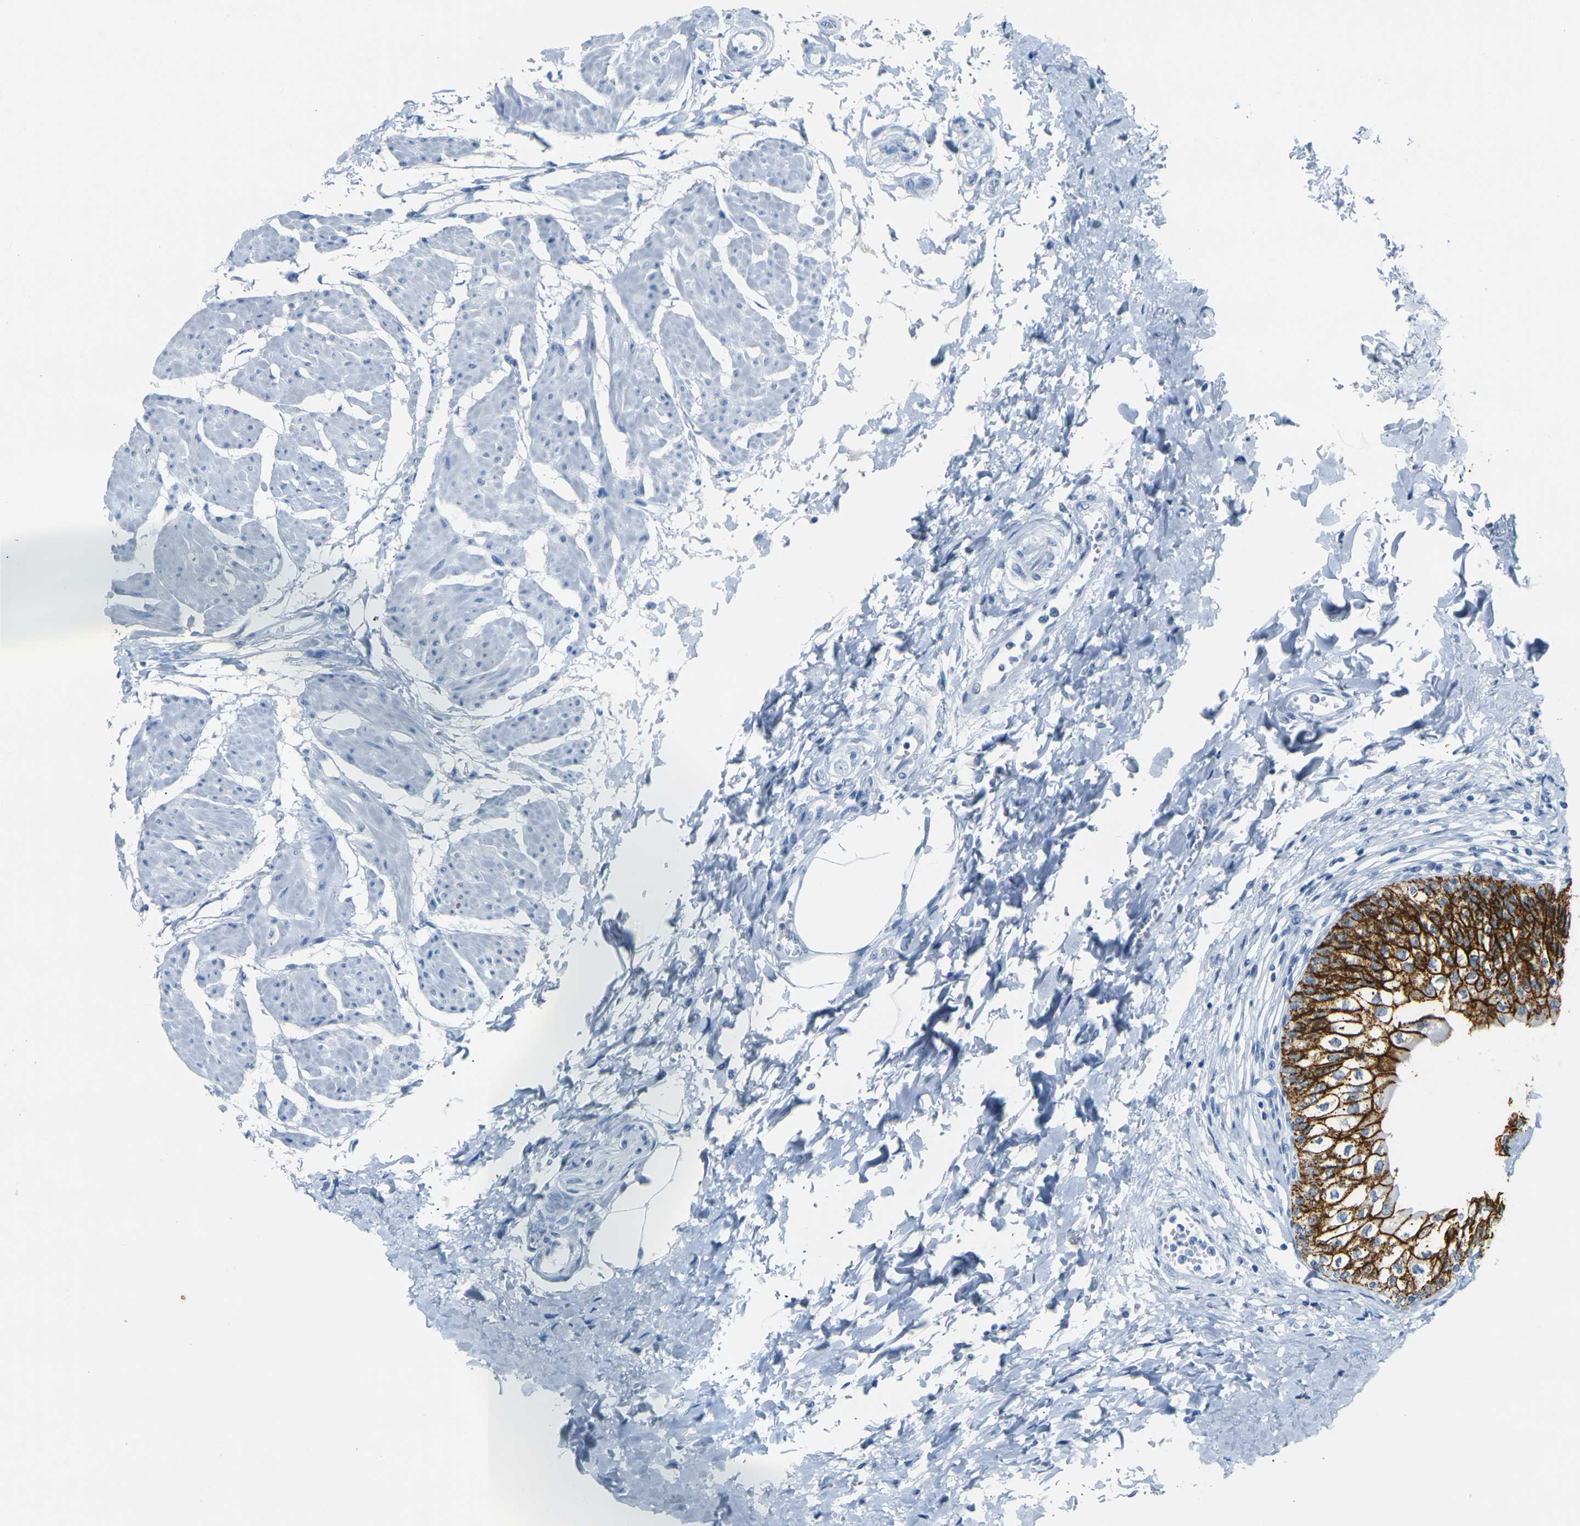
{"staining": {"intensity": "strong", "quantity": ">75%", "location": "cytoplasmic/membranous"}, "tissue": "urinary bladder", "cell_type": "Urothelial cells", "image_type": "normal", "snomed": [{"axis": "morphology", "description": "Normal tissue, NOS"}, {"axis": "topography", "description": "Urinary bladder"}], "caption": "Strong cytoplasmic/membranous positivity for a protein is identified in about >75% of urothelial cells of benign urinary bladder using immunohistochemistry.", "gene": "CLDN7", "patient": {"sex": "male", "age": 55}}